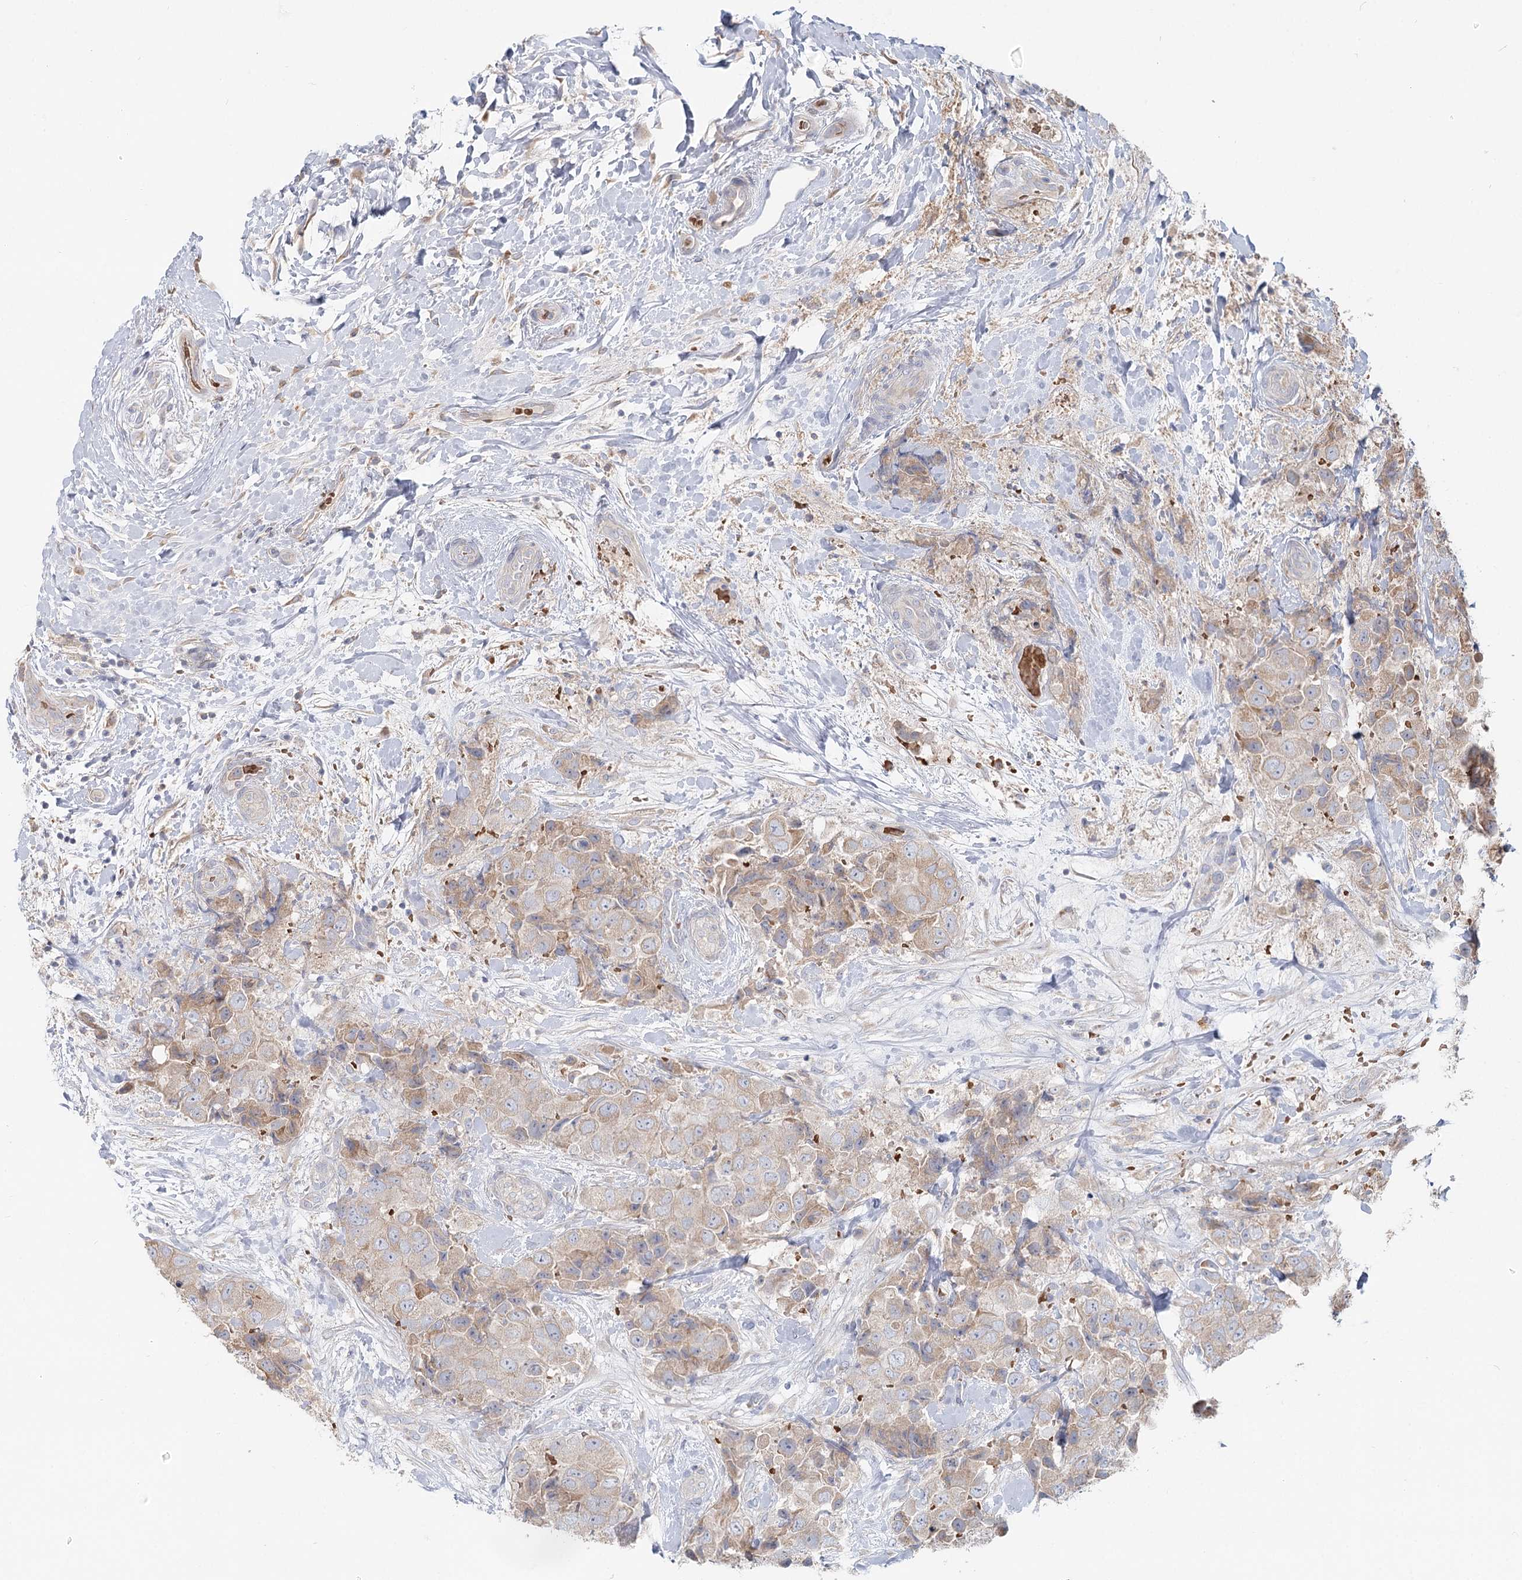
{"staining": {"intensity": "negative", "quantity": "none", "location": "none"}, "tissue": "breast cancer", "cell_type": "Tumor cells", "image_type": "cancer", "snomed": [{"axis": "morphology", "description": "Duct carcinoma"}, {"axis": "topography", "description": "Breast"}], "caption": "DAB immunohistochemical staining of intraductal carcinoma (breast) shows no significant staining in tumor cells.", "gene": "ANKRD16", "patient": {"sex": "female", "age": 62}}